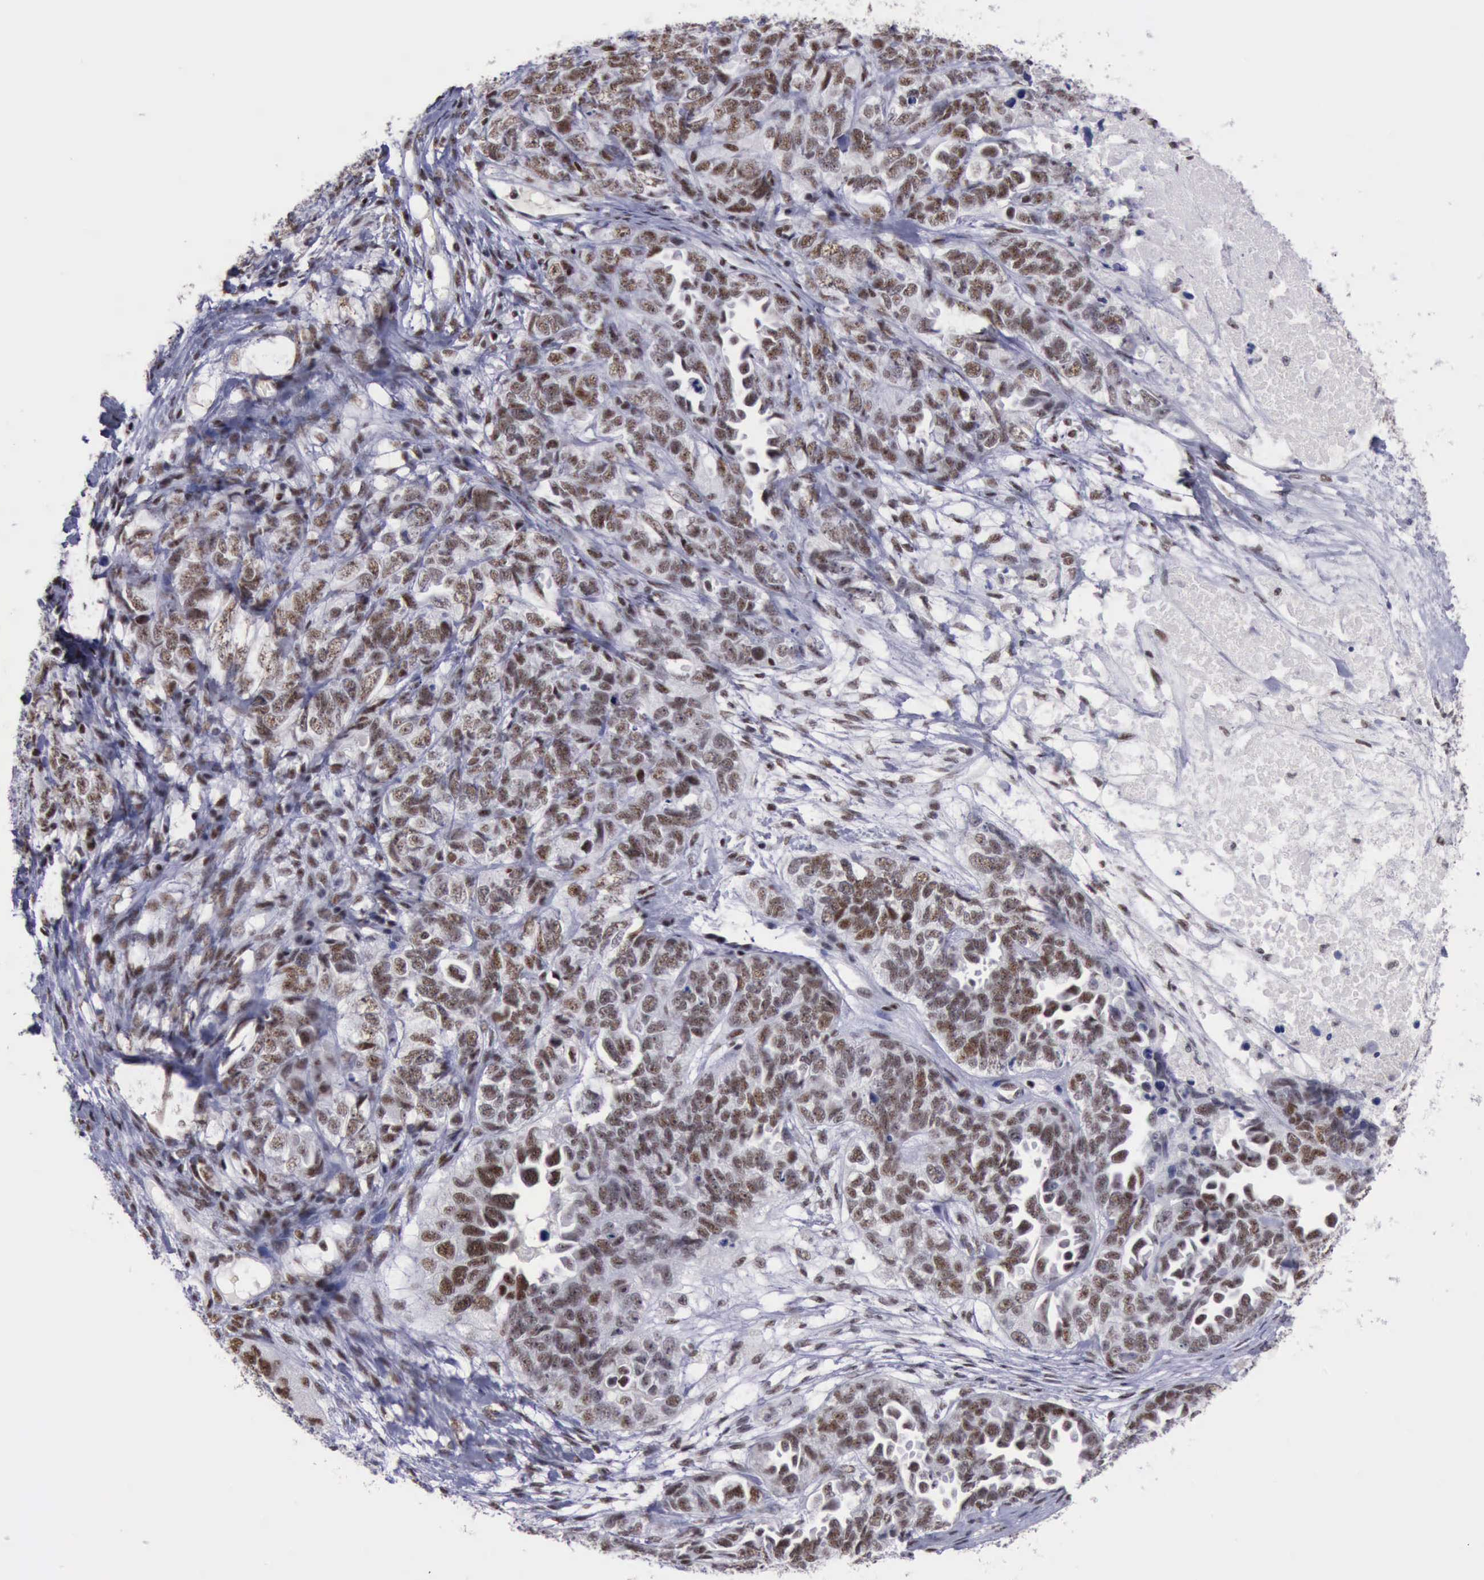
{"staining": {"intensity": "moderate", "quantity": "25%-75%", "location": "nuclear"}, "tissue": "ovarian cancer", "cell_type": "Tumor cells", "image_type": "cancer", "snomed": [{"axis": "morphology", "description": "Cystadenocarcinoma, serous, NOS"}, {"axis": "topography", "description": "Ovary"}], "caption": "Immunohistochemical staining of human ovarian cancer (serous cystadenocarcinoma) reveals medium levels of moderate nuclear expression in about 25%-75% of tumor cells. The staining was performed using DAB (3,3'-diaminobenzidine) to visualize the protein expression in brown, while the nuclei were stained in blue with hematoxylin (Magnification: 20x).", "gene": "YY1", "patient": {"sex": "female", "age": 82}}